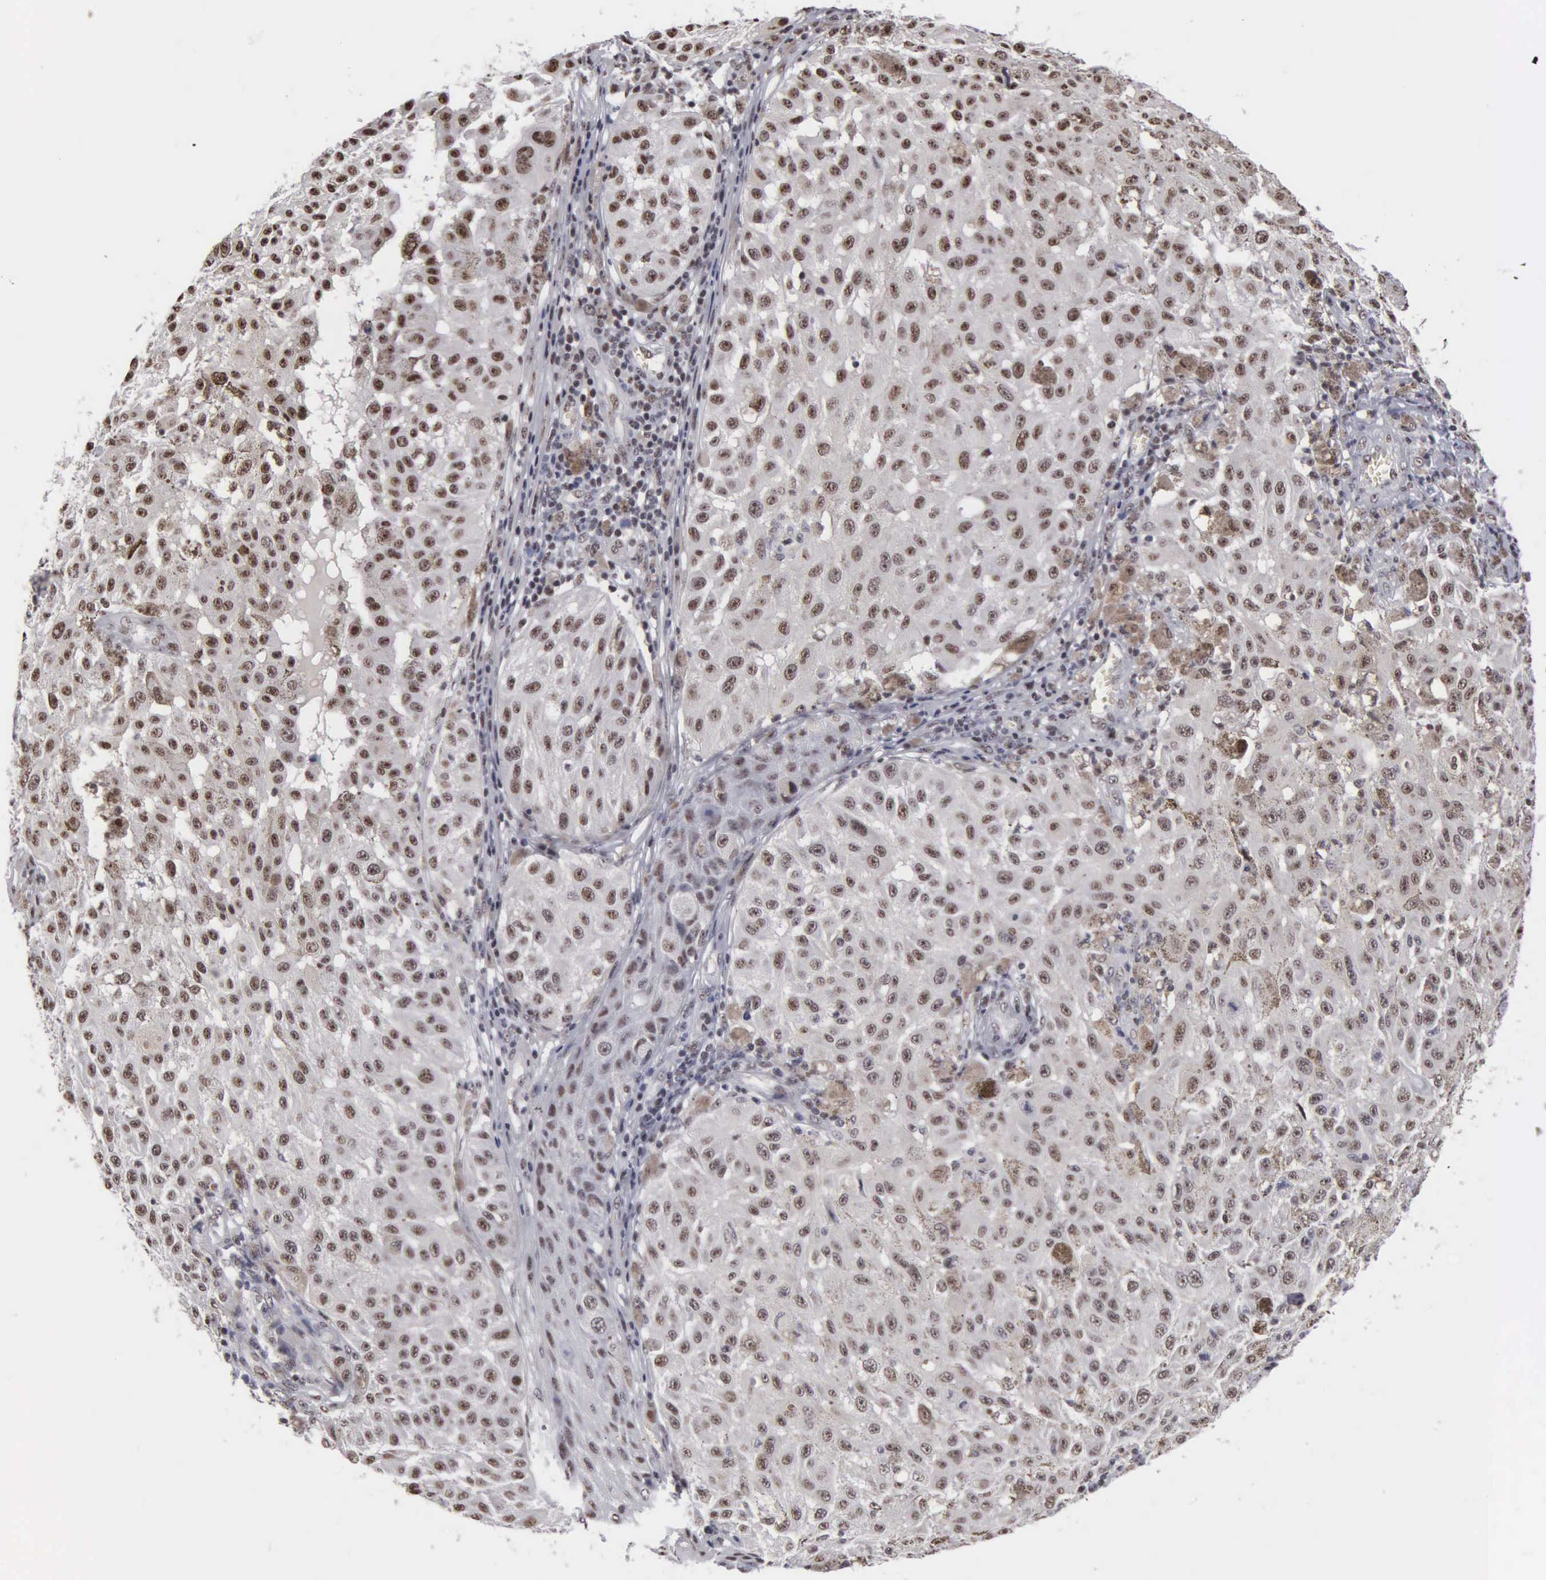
{"staining": {"intensity": "moderate", "quantity": ">75%", "location": "nuclear"}, "tissue": "melanoma", "cell_type": "Tumor cells", "image_type": "cancer", "snomed": [{"axis": "morphology", "description": "Malignant melanoma, NOS"}, {"axis": "topography", "description": "Skin"}], "caption": "A high-resolution image shows immunohistochemistry staining of malignant melanoma, which displays moderate nuclear expression in about >75% of tumor cells. The protein is stained brown, and the nuclei are stained in blue (DAB IHC with brightfield microscopy, high magnification).", "gene": "KIAA0586", "patient": {"sex": "female", "age": 64}}